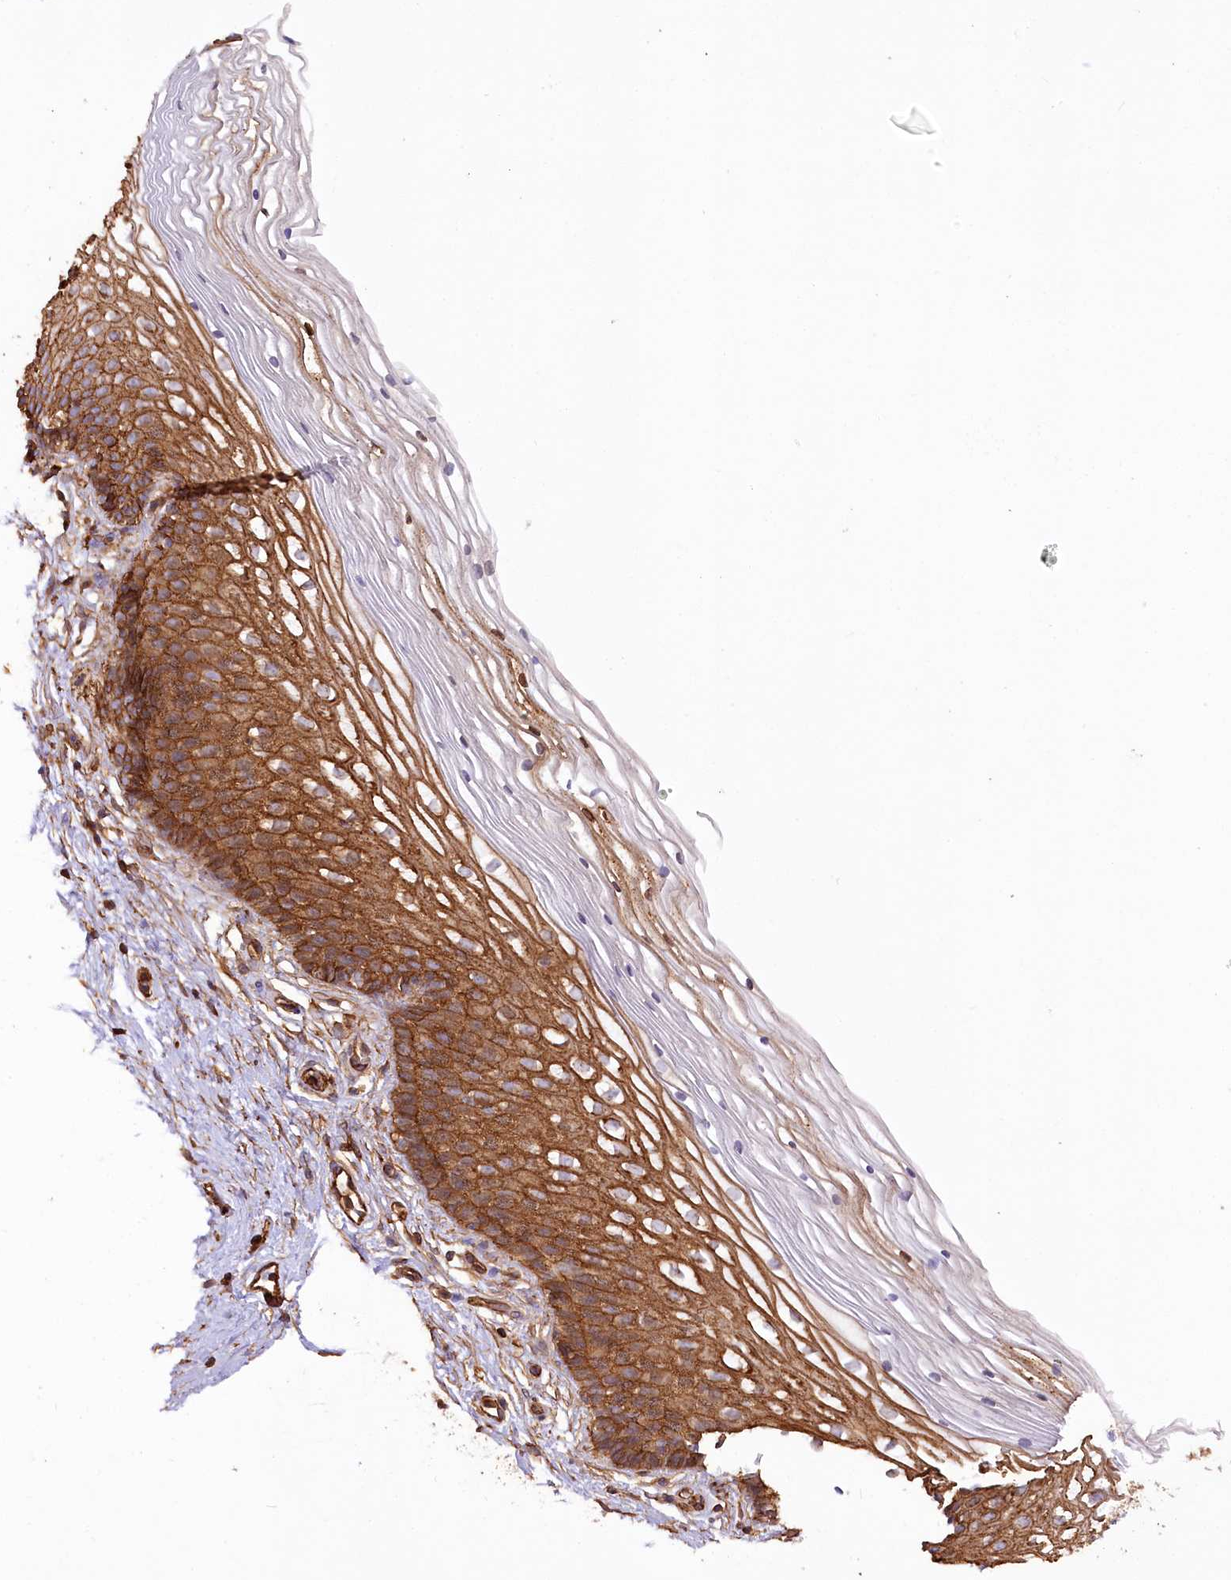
{"staining": {"intensity": "moderate", "quantity": ">75%", "location": "cytoplasmic/membranous"}, "tissue": "cervix", "cell_type": "Glandular cells", "image_type": "normal", "snomed": [{"axis": "morphology", "description": "Normal tissue, NOS"}, {"axis": "topography", "description": "Cervix"}], "caption": "Moderate cytoplasmic/membranous staining for a protein is present in about >75% of glandular cells of benign cervix using immunohistochemistry (IHC).", "gene": "SYNPO2", "patient": {"sex": "female", "age": 33}}